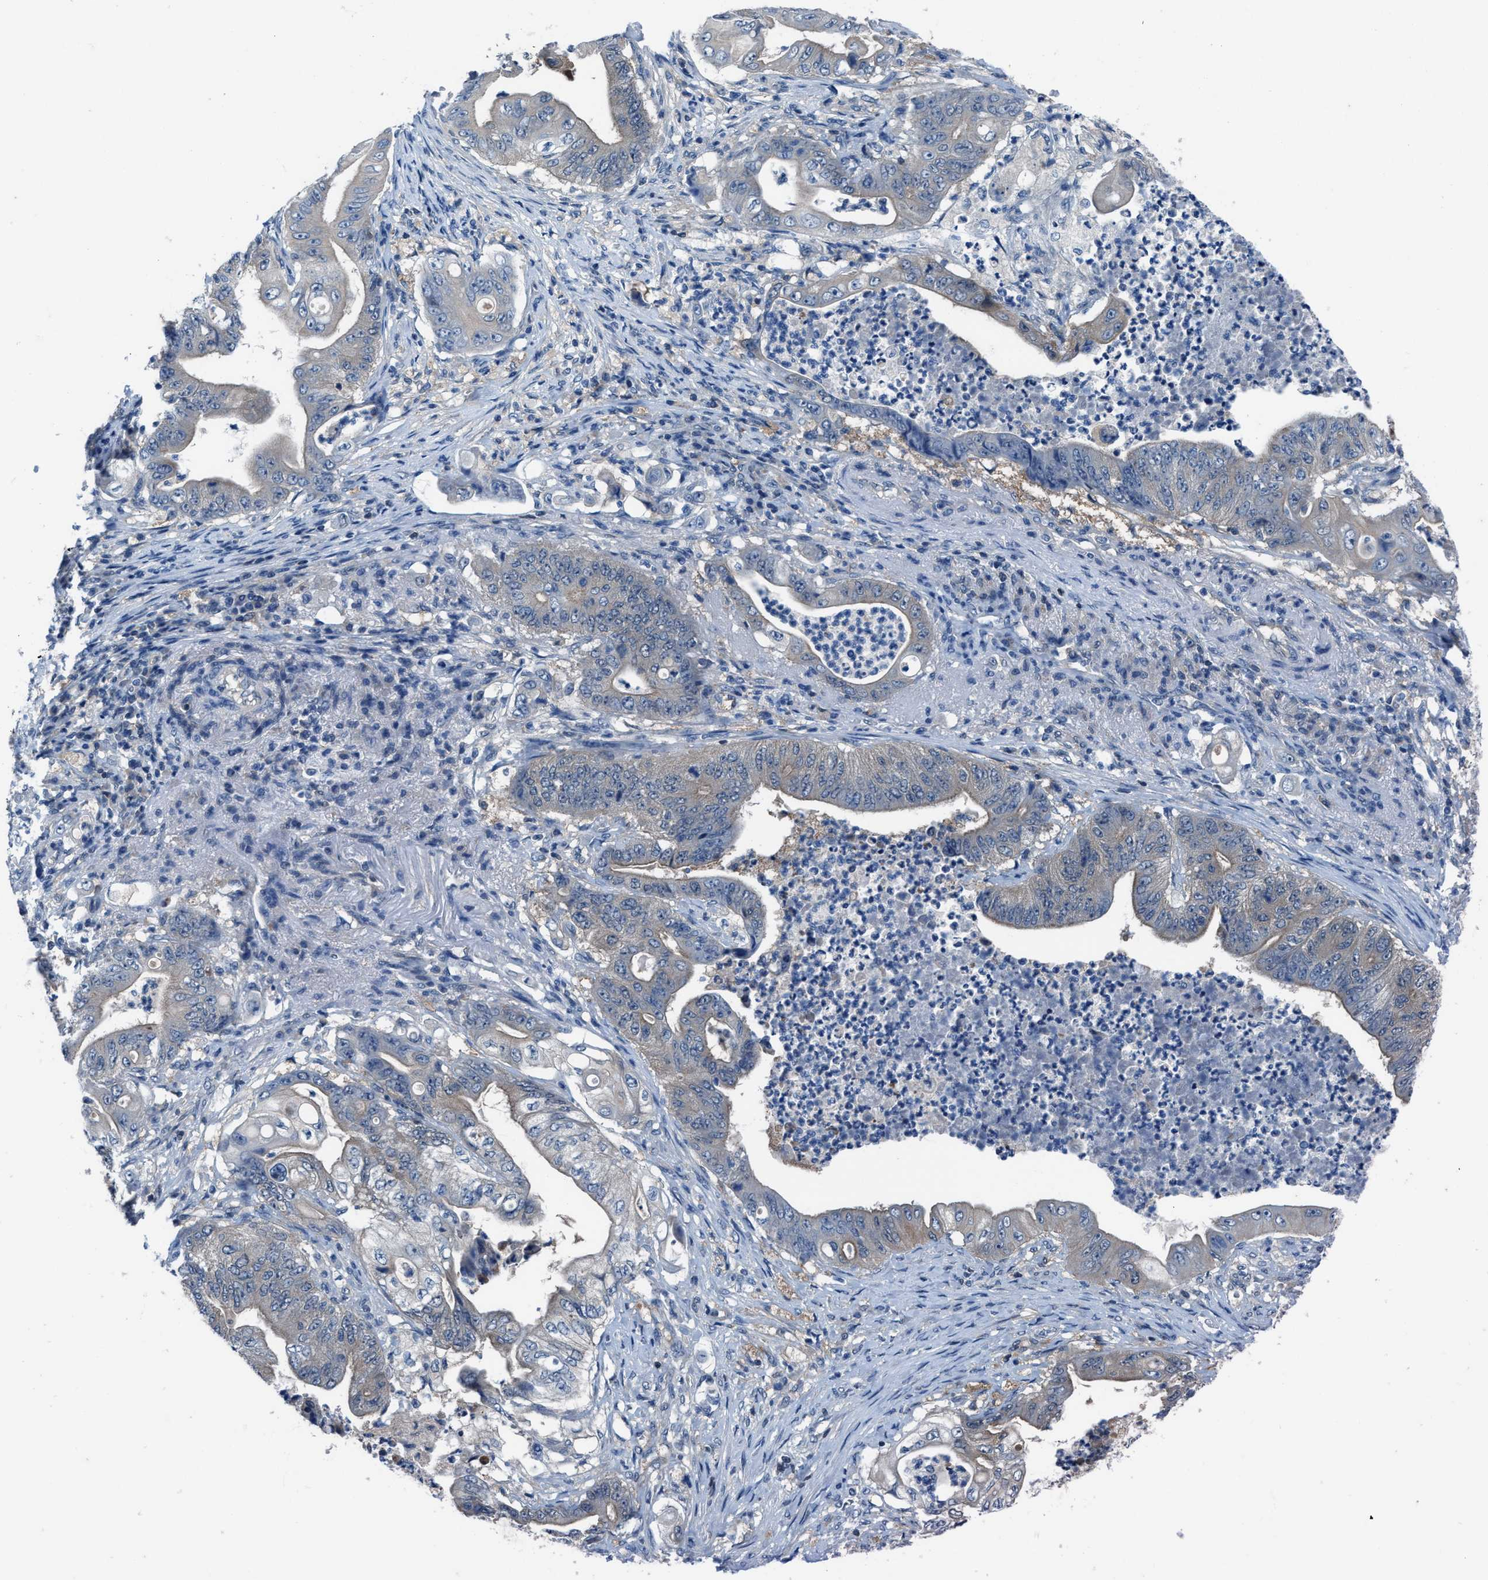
{"staining": {"intensity": "negative", "quantity": "none", "location": "none"}, "tissue": "stomach cancer", "cell_type": "Tumor cells", "image_type": "cancer", "snomed": [{"axis": "morphology", "description": "Adenocarcinoma, NOS"}, {"axis": "topography", "description": "Stomach"}], "caption": "High magnification brightfield microscopy of stomach cancer stained with DAB (brown) and counterstained with hematoxylin (blue): tumor cells show no significant expression. (Stains: DAB (3,3'-diaminobenzidine) IHC with hematoxylin counter stain, Microscopy: brightfield microscopy at high magnification).", "gene": "NUDT5", "patient": {"sex": "female", "age": 73}}